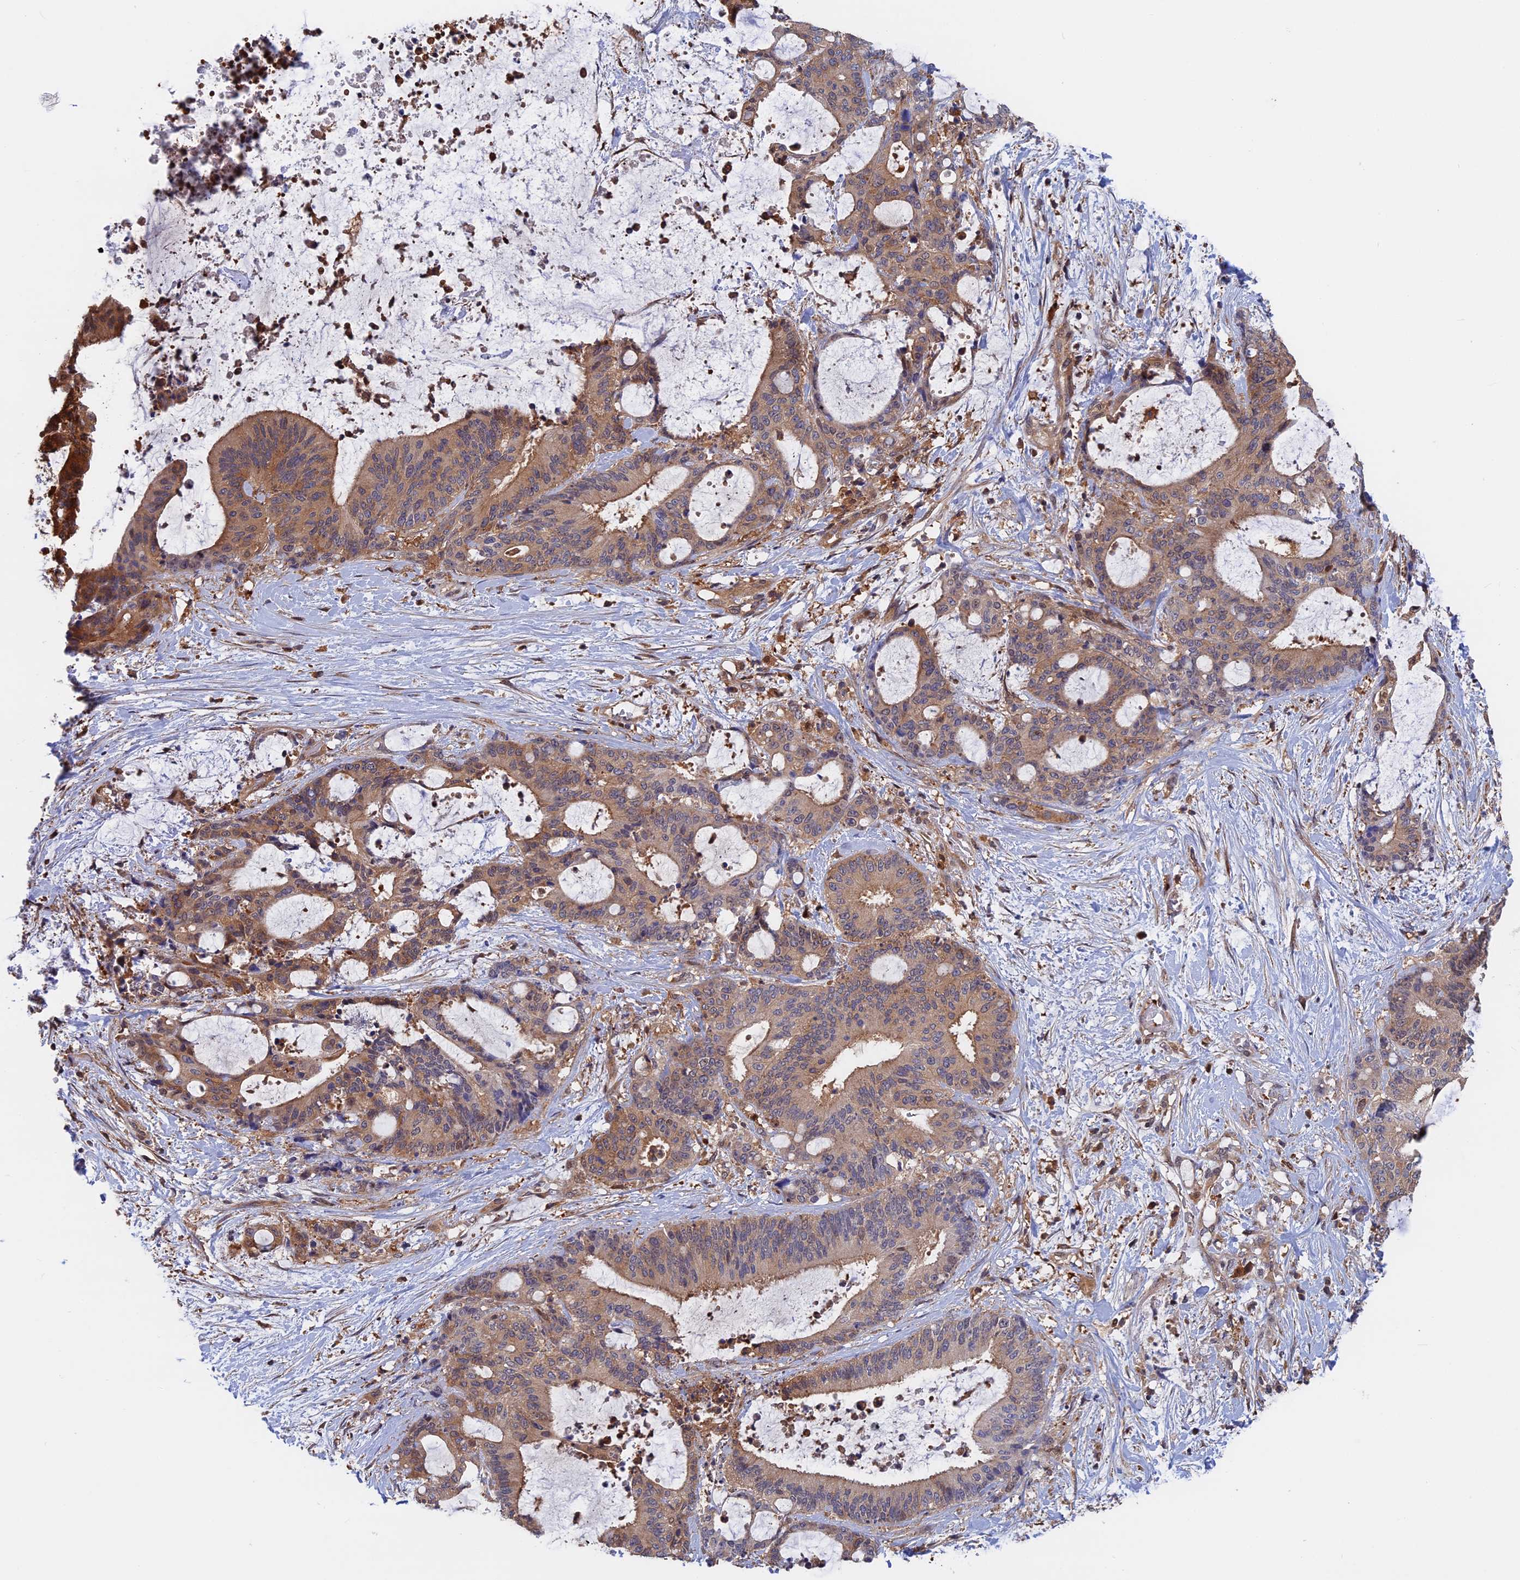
{"staining": {"intensity": "moderate", "quantity": "25%-75%", "location": "cytoplasmic/membranous"}, "tissue": "liver cancer", "cell_type": "Tumor cells", "image_type": "cancer", "snomed": [{"axis": "morphology", "description": "Normal tissue, NOS"}, {"axis": "morphology", "description": "Cholangiocarcinoma"}, {"axis": "topography", "description": "Liver"}, {"axis": "topography", "description": "Peripheral nerve tissue"}], "caption": "Moderate cytoplasmic/membranous expression is appreciated in approximately 25%-75% of tumor cells in liver cholangiocarcinoma.", "gene": "BLVRA", "patient": {"sex": "female", "age": 73}}